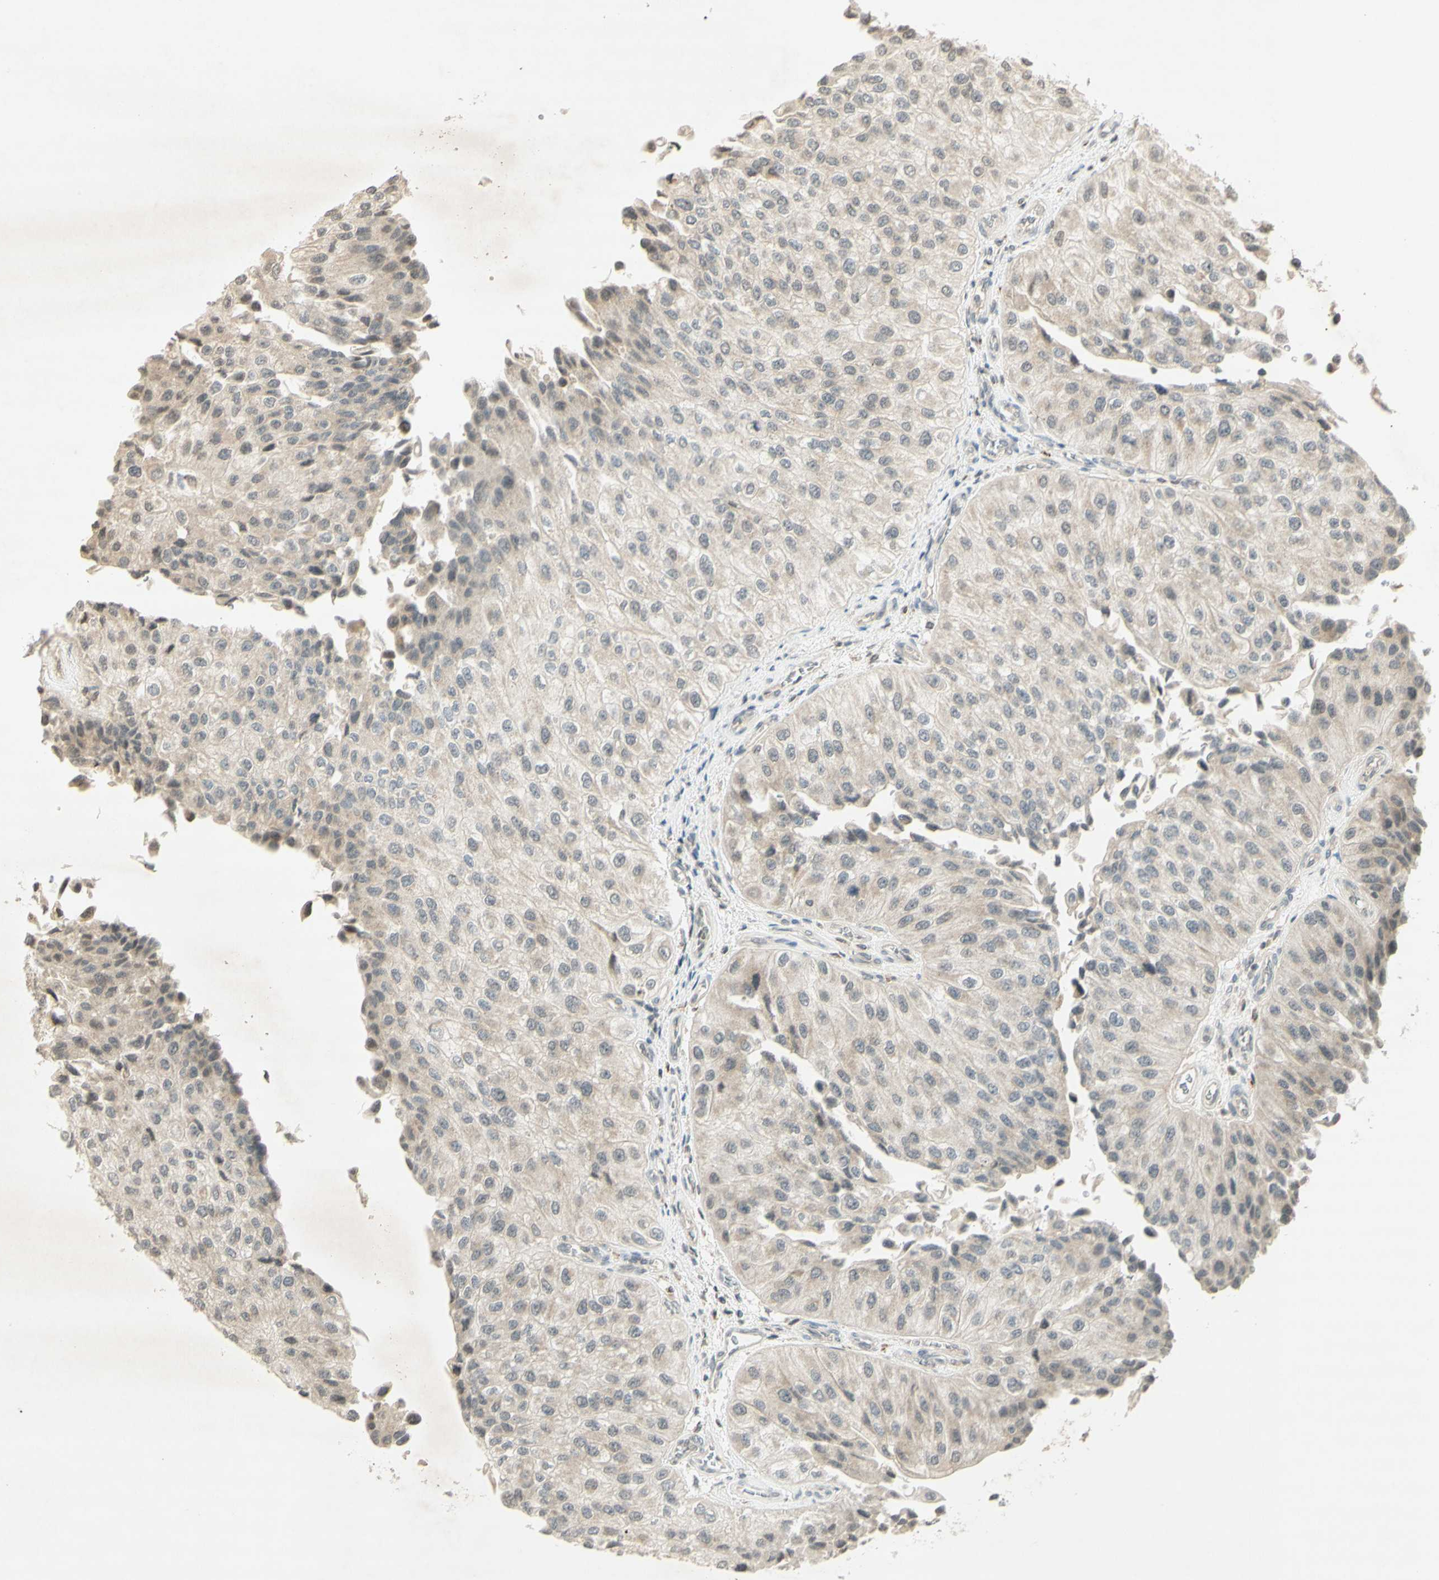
{"staining": {"intensity": "negative", "quantity": "none", "location": "none"}, "tissue": "urothelial cancer", "cell_type": "Tumor cells", "image_type": "cancer", "snomed": [{"axis": "morphology", "description": "Urothelial carcinoma, High grade"}, {"axis": "topography", "description": "Kidney"}, {"axis": "topography", "description": "Urinary bladder"}], "caption": "Urothelial cancer was stained to show a protein in brown. There is no significant staining in tumor cells. Brightfield microscopy of IHC stained with DAB (brown) and hematoxylin (blue), captured at high magnification.", "gene": "GLI1", "patient": {"sex": "male", "age": 77}}